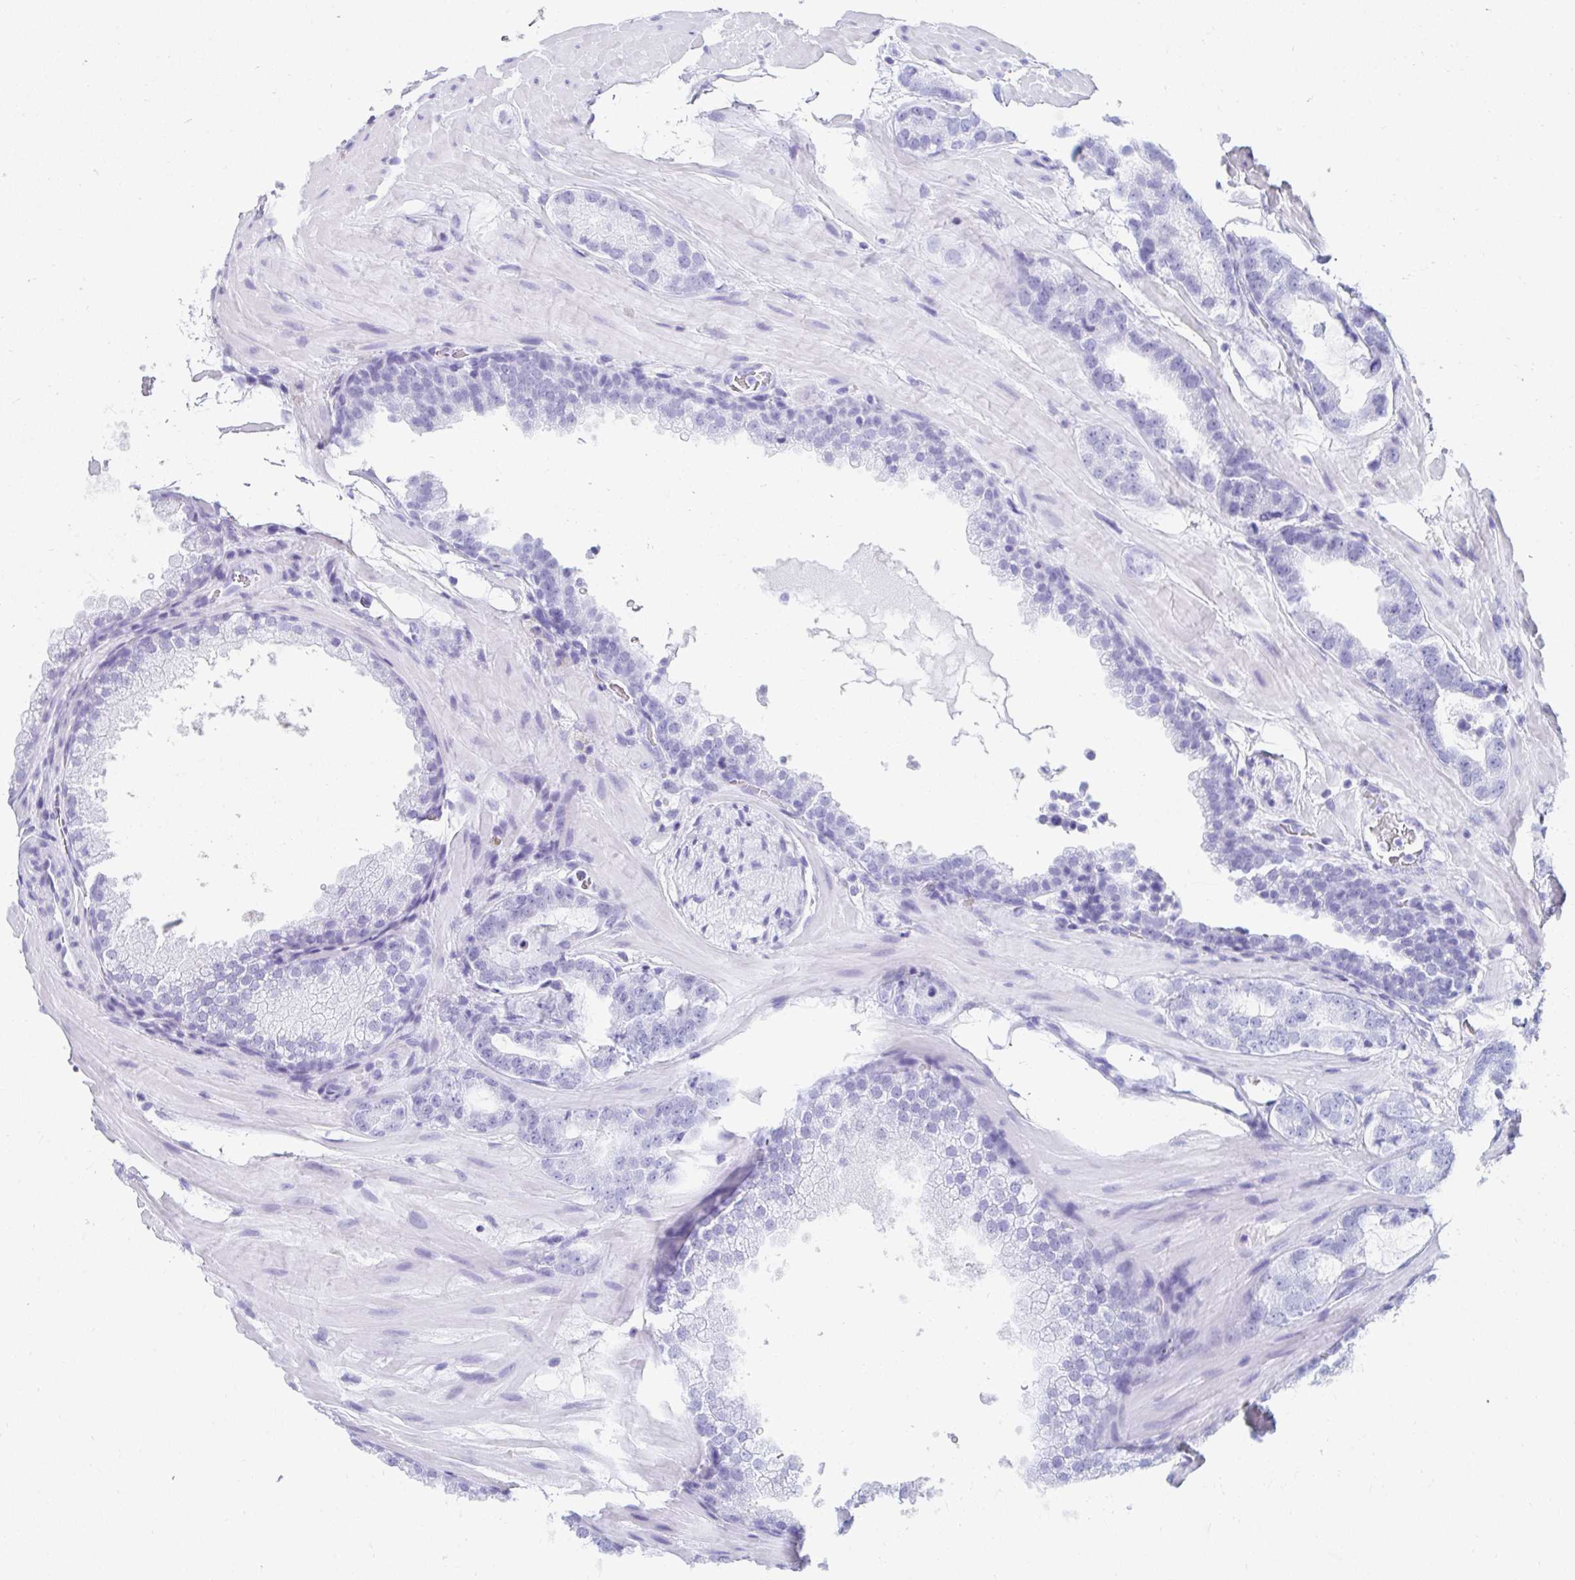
{"staining": {"intensity": "negative", "quantity": "none", "location": "none"}, "tissue": "prostate cancer", "cell_type": "Tumor cells", "image_type": "cancer", "snomed": [{"axis": "morphology", "description": "Adenocarcinoma, Low grade"}, {"axis": "topography", "description": "Prostate"}], "caption": "This is a image of immunohistochemistry (IHC) staining of prostate cancer (adenocarcinoma (low-grade)), which shows no staining in tumor cells.", "gene": "CD7", "patient": {"sex": "male", "age": 62}}